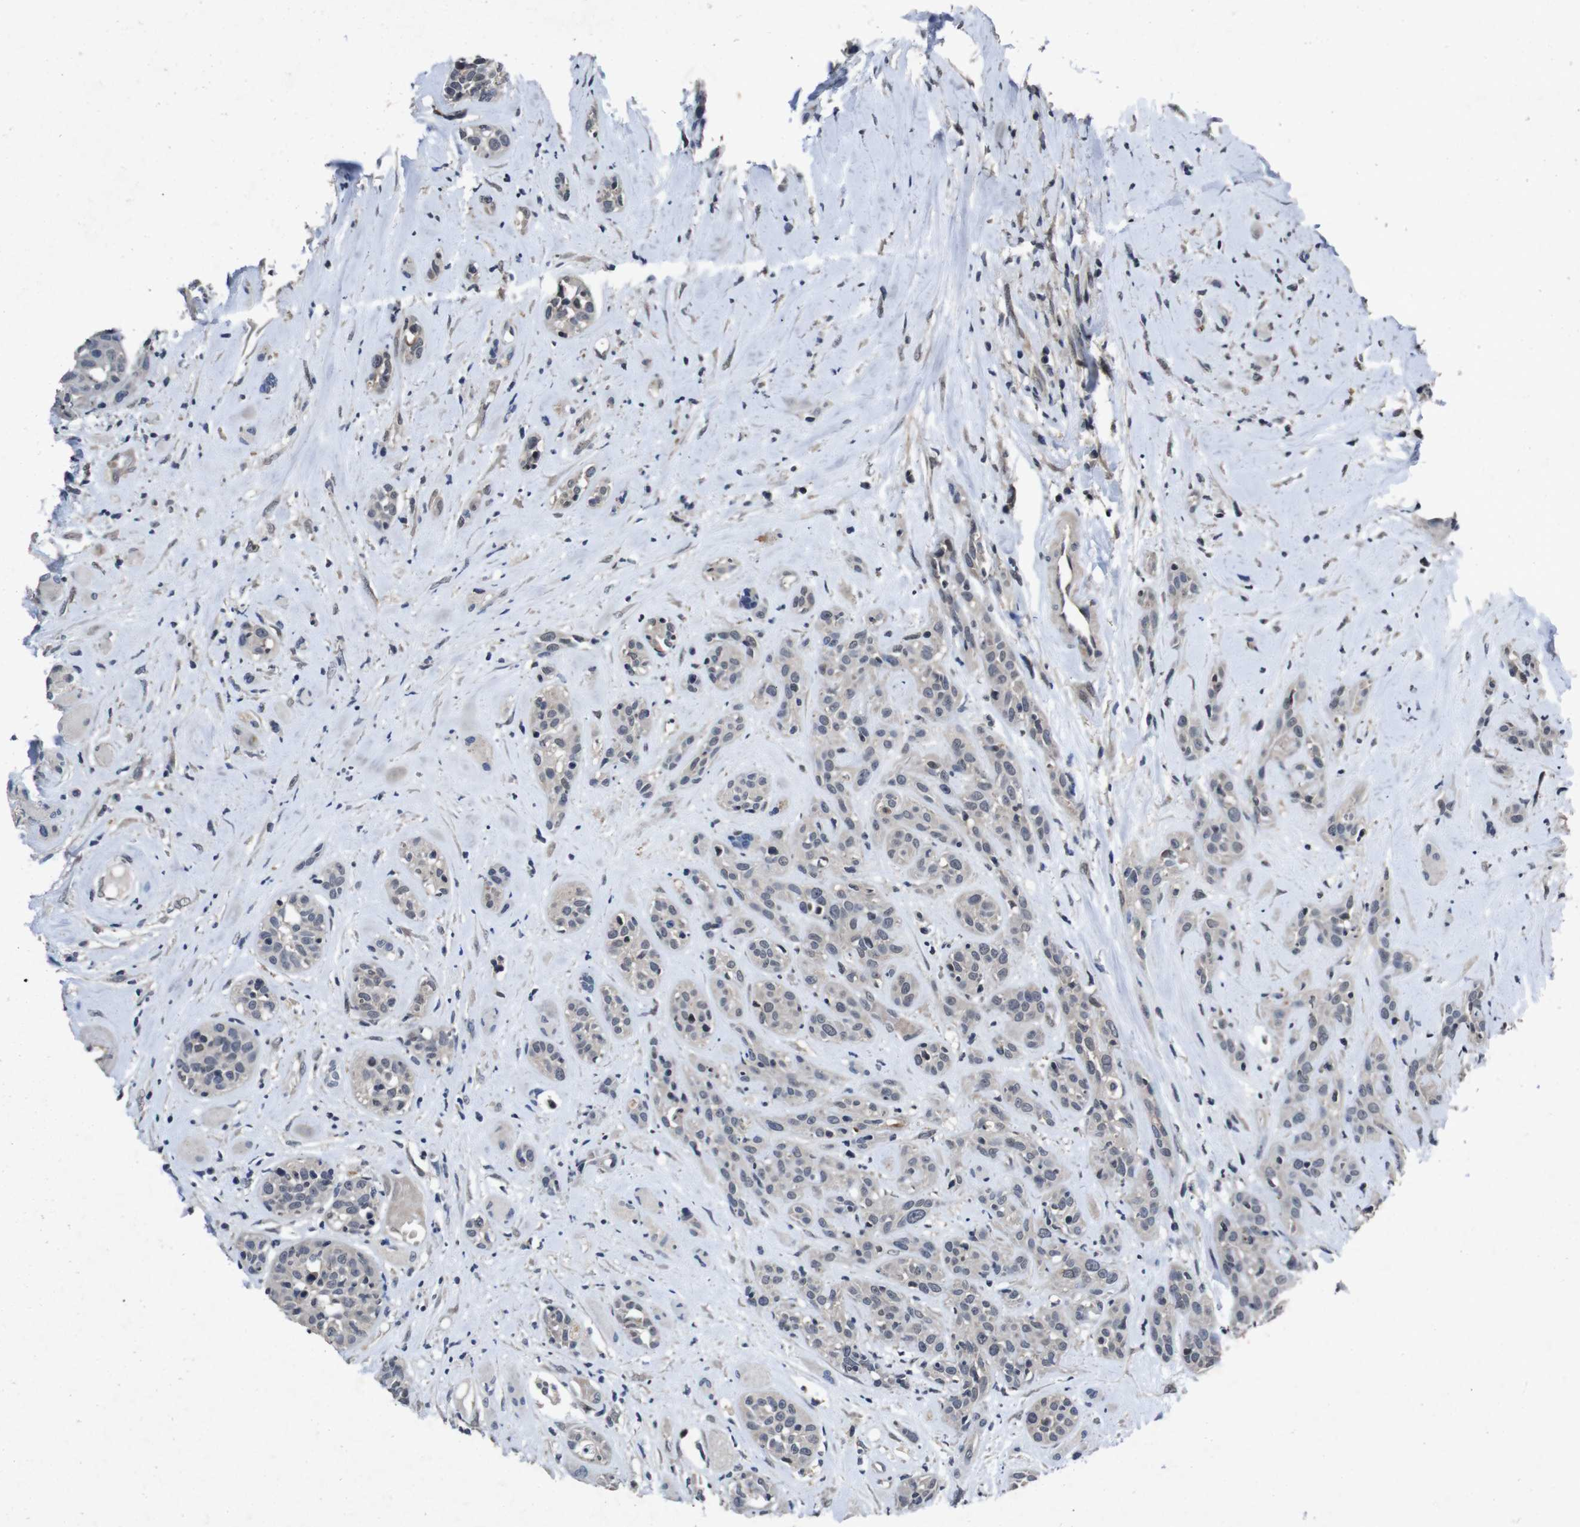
{"staining": {"intensity": "negative", "quantity": "none", "location": "none"}, "tissue": "head and neck cancer", "cell_type": "Tumor cells", "image_type": "cancer", "snomed": [{"axis": "morphology", "description": "Squamous cell carcinoma, NOS"}, {"axis": "topography", "description": "Head-Neck"}], "caption": "Protein analysis of head and neck cancer (squamous cell carcinoma) shows no significant expression in tumor cells.", "gene": "AKT3", "patient": {"sex": "male", "age": 62}}